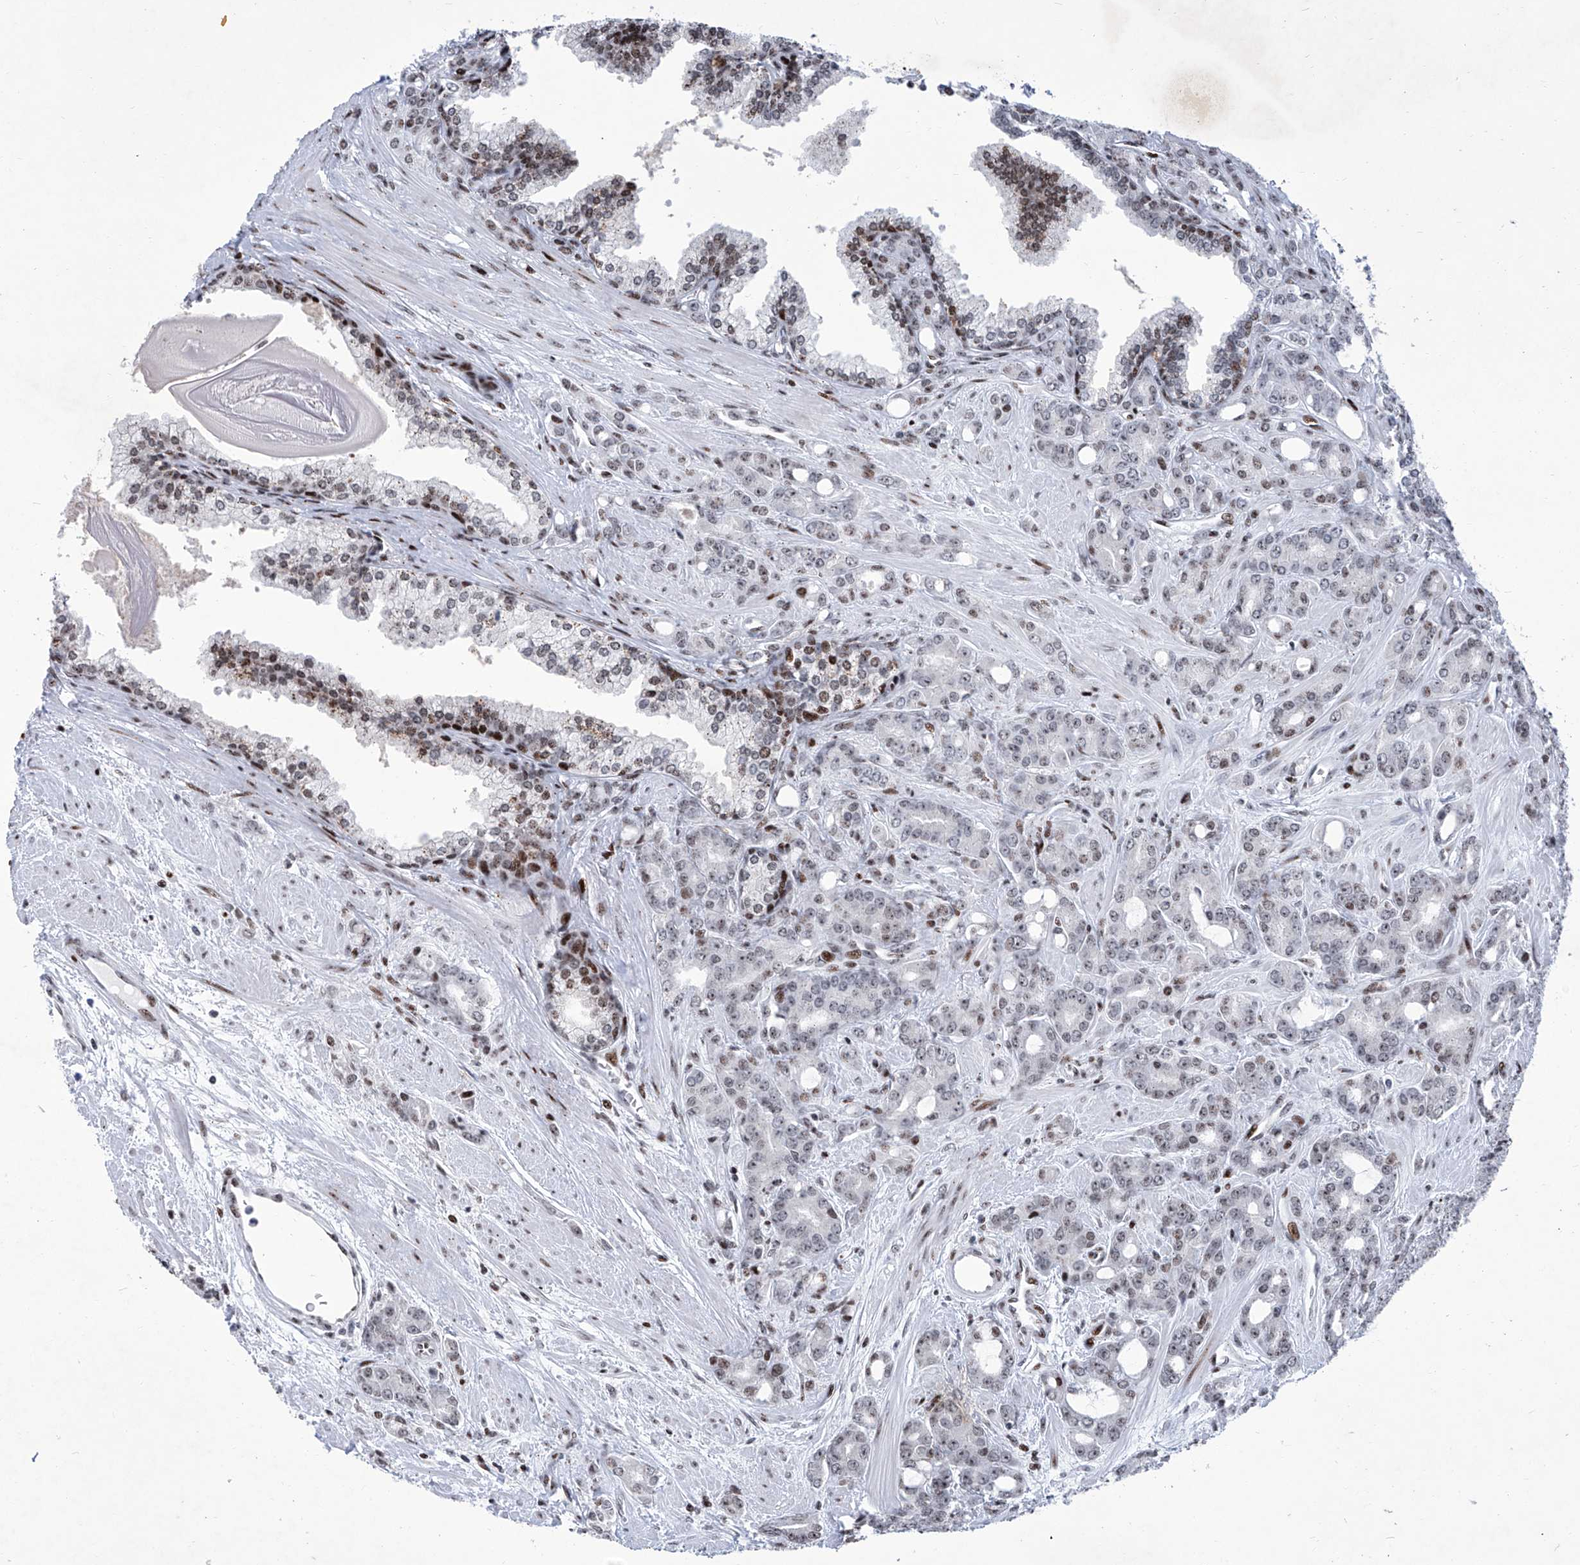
{"staining": {"intensity": "weak", "quantity": "<25%", "location": "nuclear"}, "tissue": "prostate cancer", "cell_type": "Tumor cells", "image_type": "cancer", "snomed": [{"axis": "morphology", "description": "Adenocarcinoma, High grade"}, {"axis": "topography", "description": "Prostate"}], "caption": "Tumor cells are negative for protein expression in human prostate cancer (high-grade adenocarcinoma).", "gene": "HEY2", "patient": {"sex": "male", "age": 62}}